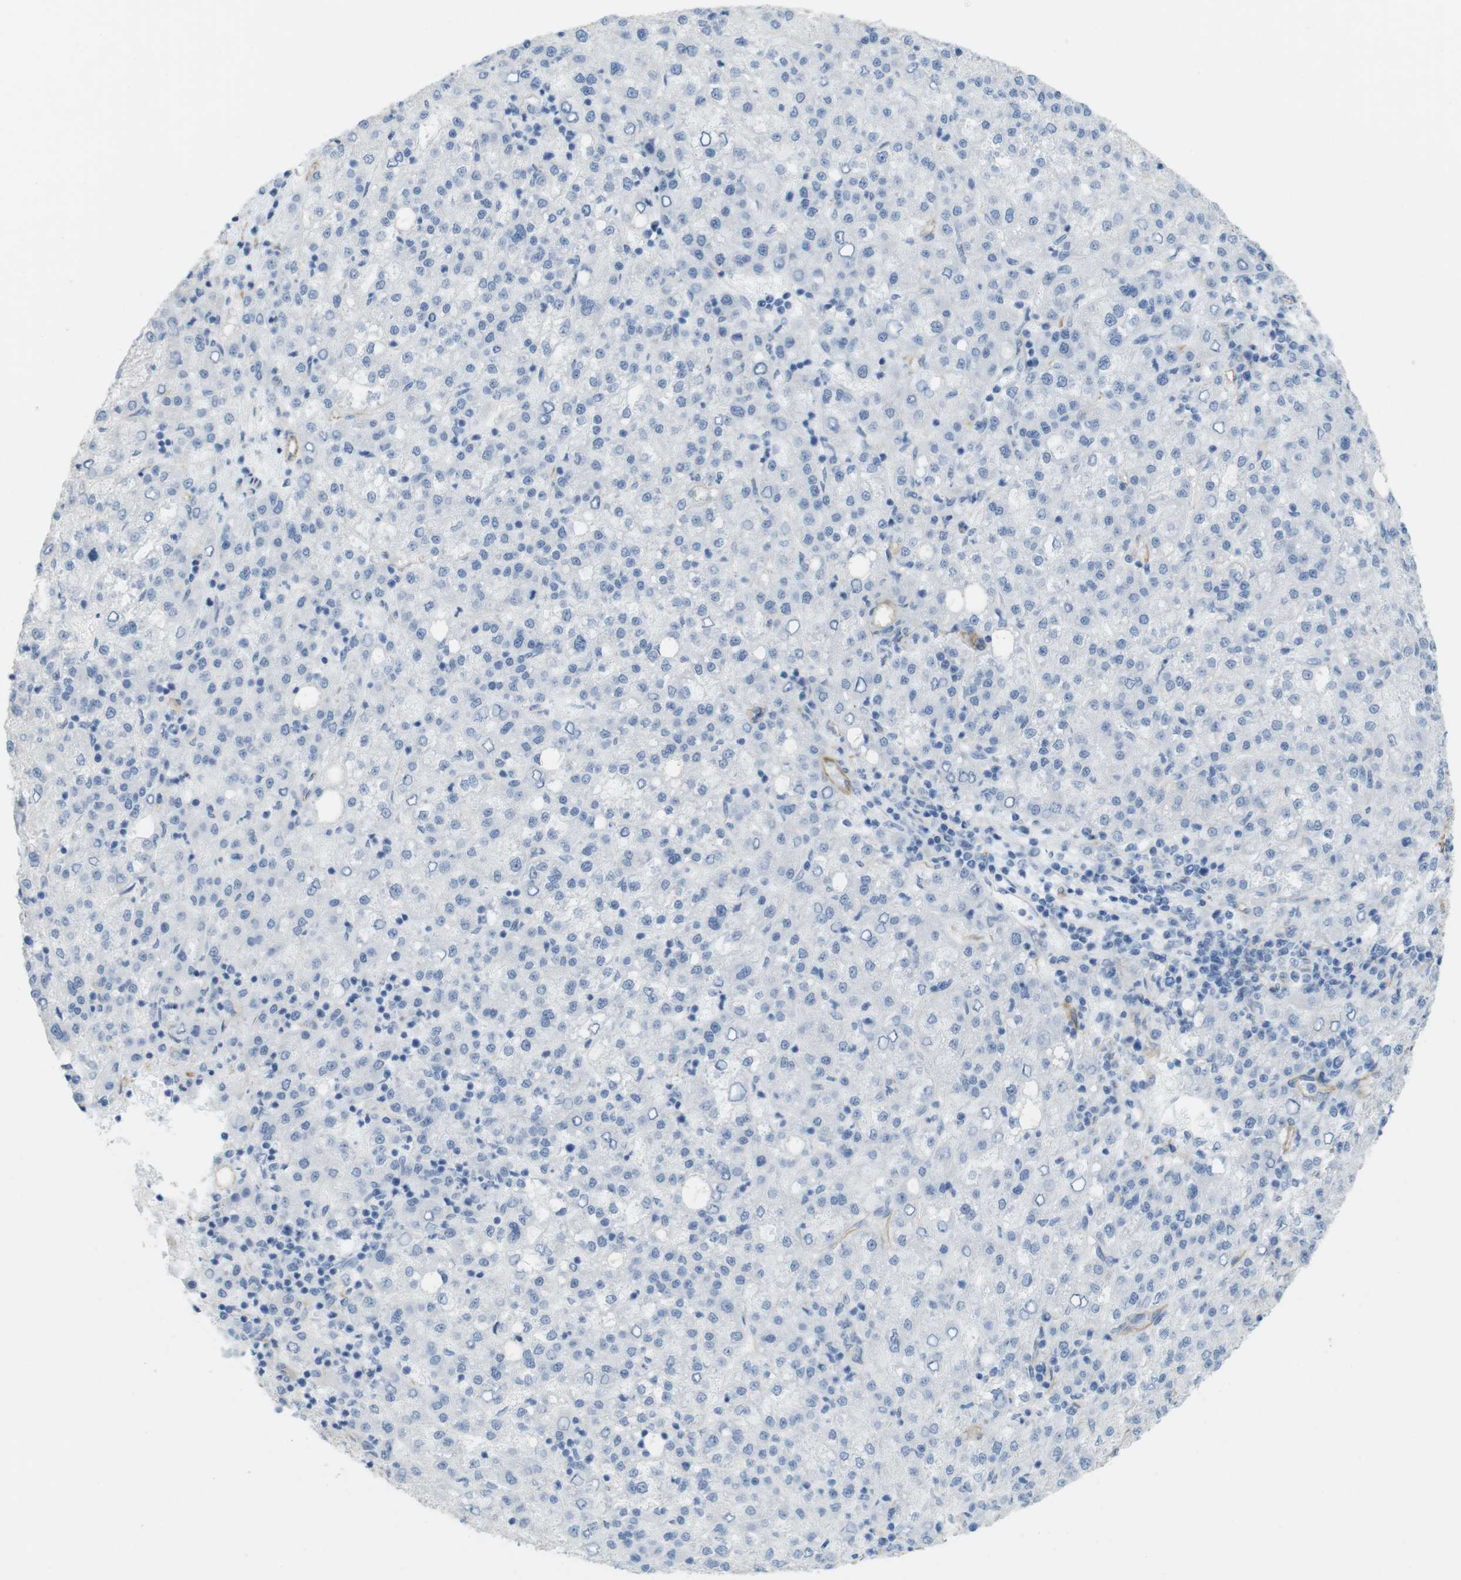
{"staining": {"intensity": "negative", "quantity": "none", "location": "none"}, "tissue": "liver cancer", "cell_type": "Tumor cells", "image_type": "cancer", "snomed": [{"axis": "morphology", "description": "Carcinoma, Hepatocellular, NOS"}, {"axis": "topography", "description": "Liver"}], "caption": "Liver cancer was stained to show a protein in brown. There is no significant expression in tumor cells.", "gene": "MS4A10", "patient": {"sex": "female", "age": 58}}